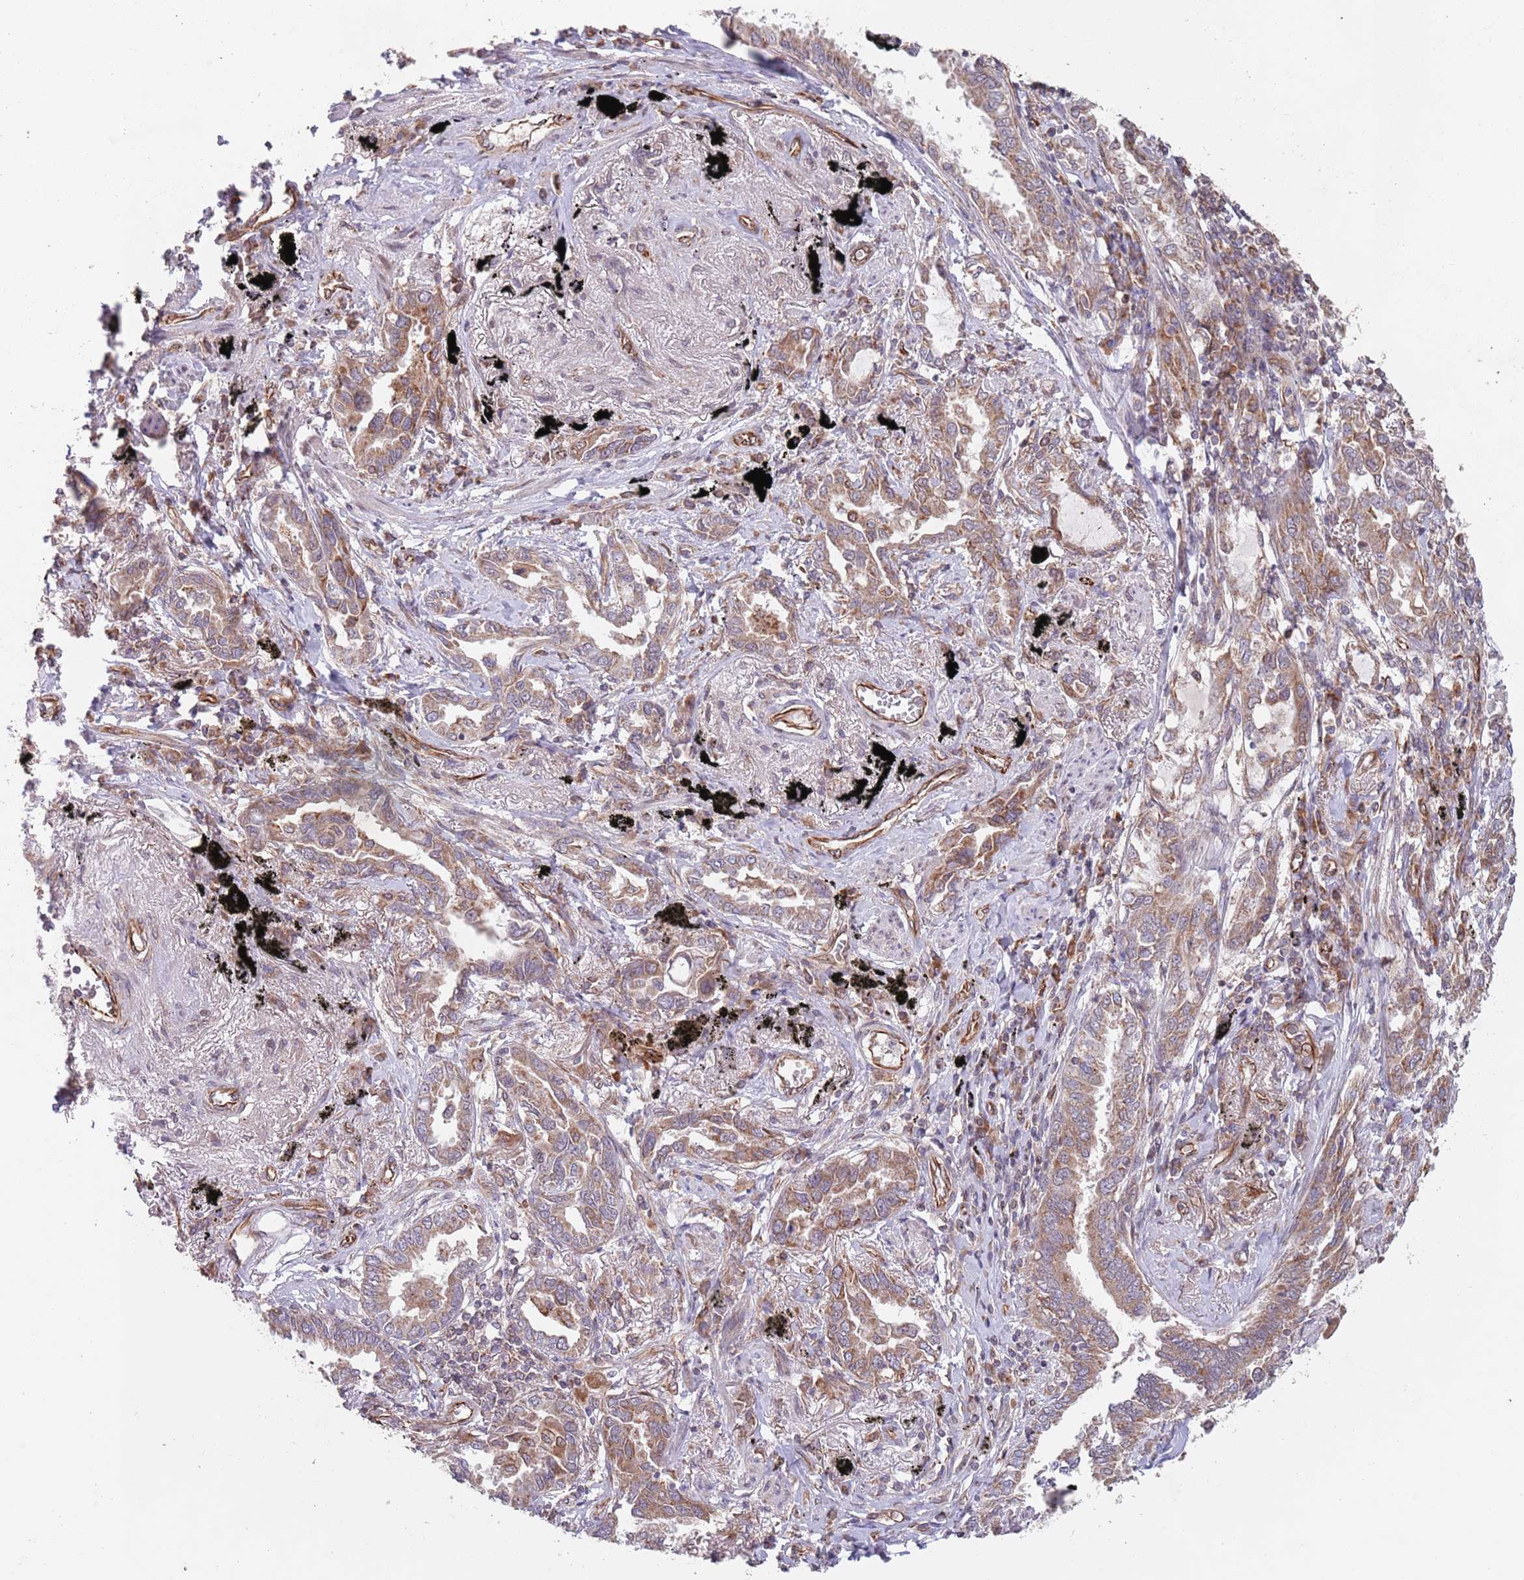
{"staining": {"intensity": "weak", "quantity": "25%-75%", "location": "cytoplasmic/membranous"}, "tissue": "lung cancer", "cell_type": "Tumor cells", "image_type": "cancer", "snomed": [{"axis": "morphology", "description": "Adenocarcinoma, NOS"}, {"axis": "topography", "description": "Lung"}], "caption": "Tumor cells exhibit low levels of weak cytoplasmic/membranous expression in about 25%-75% of cells in lung cancer. The protein of interest is shown in brown color, while the nuclei are stained blue.", "gene": "CHD9", "patient": {"sex": "male", "age": 67}}